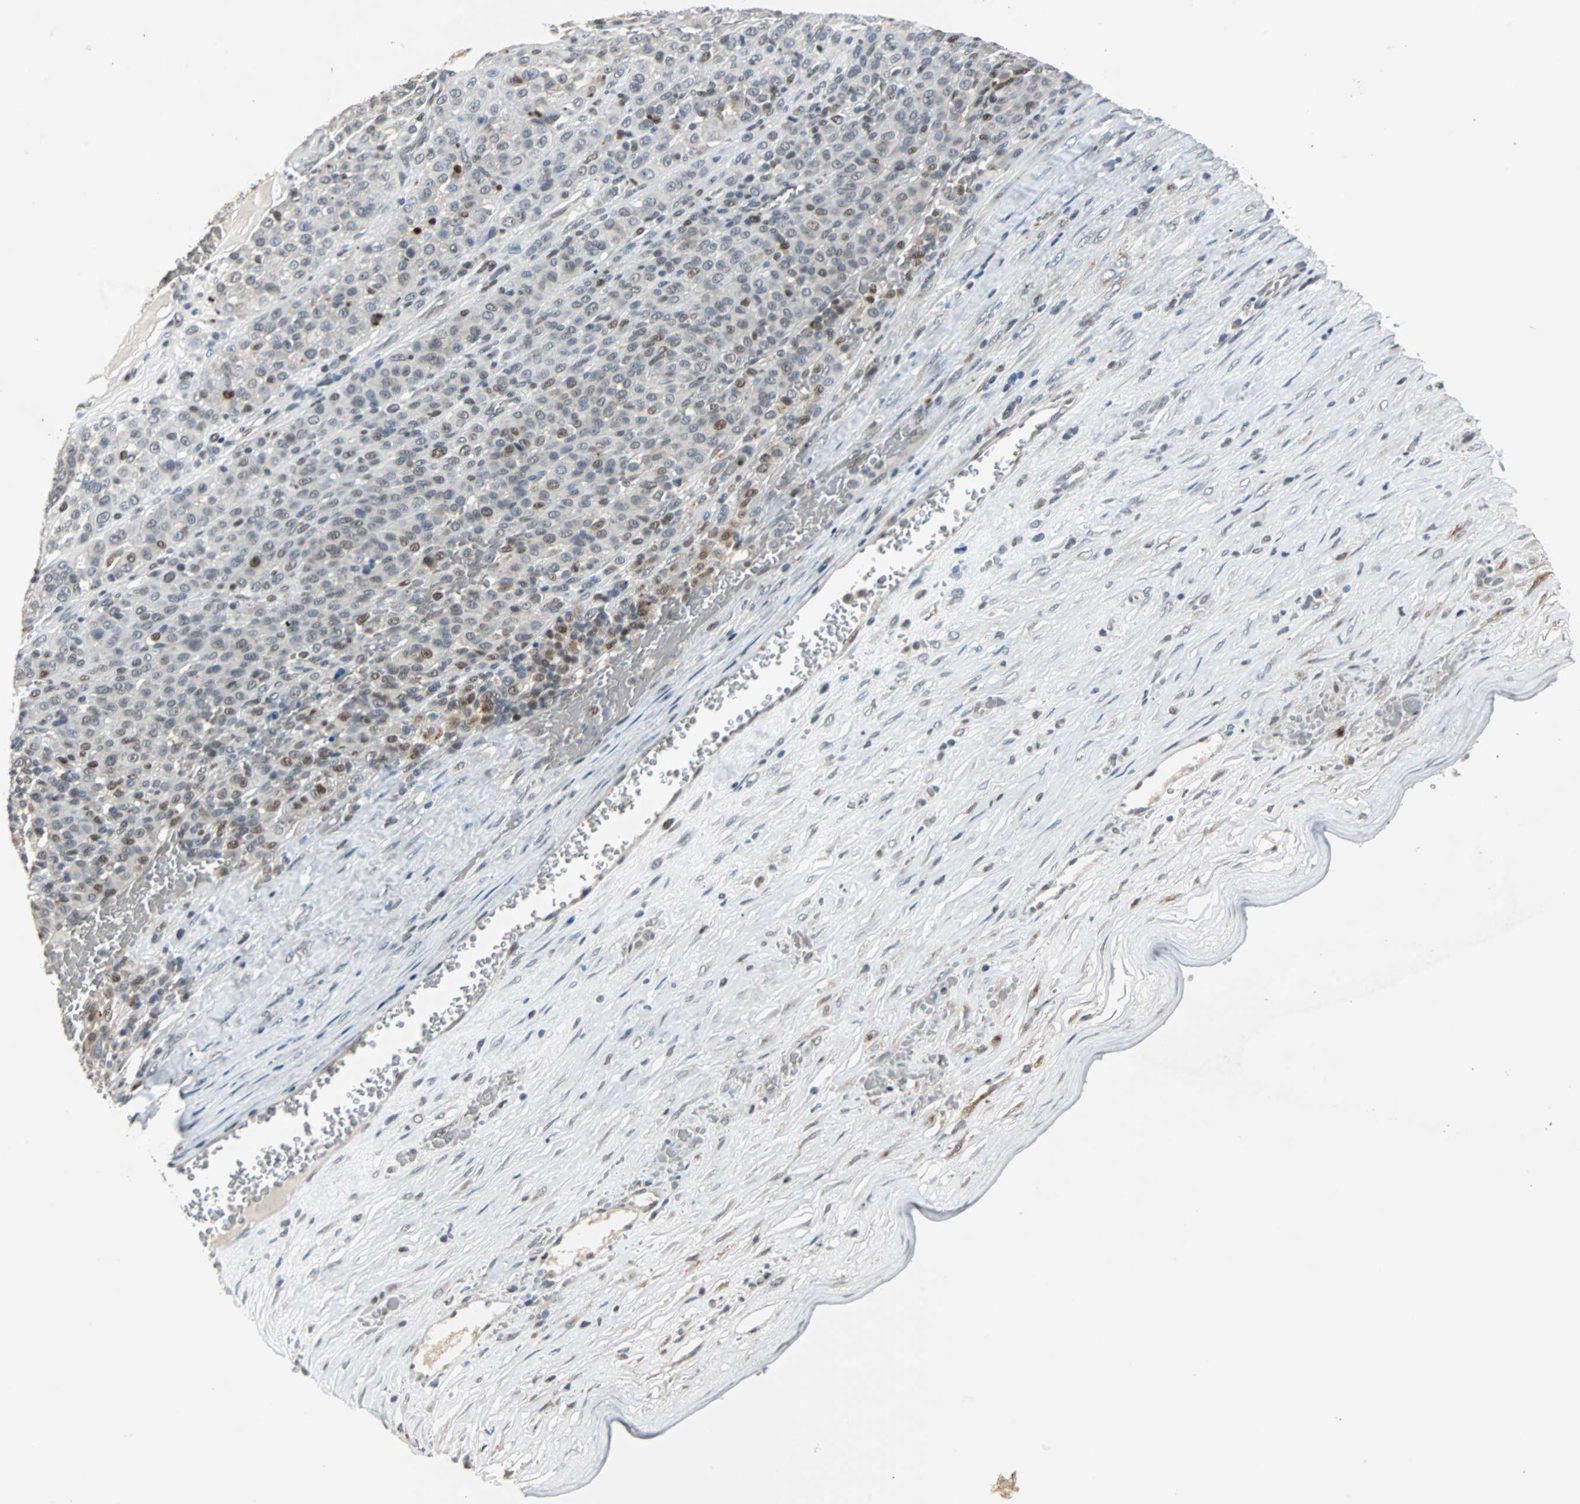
{"staining": {"intensity": "moderate", "quantity": "<25%", "location": "nuclear"}, "tissue": "melanoma", "cell_type": "Tumor cells", "image_type": "cancer", "snomed": [{"axis": "morphology", "description": "Malignant melanoma, Metastatic site"}, {"axis": "topography", "description": "Pancreas"}], "caption": "Brown immunohistochemical staining in malignant melanoma (metastatic site) exhibits moderate nuclear positivity in about <25% of tumor cells.", "gene": "HLX", "patient": {"sex": "female", "age": 30}}